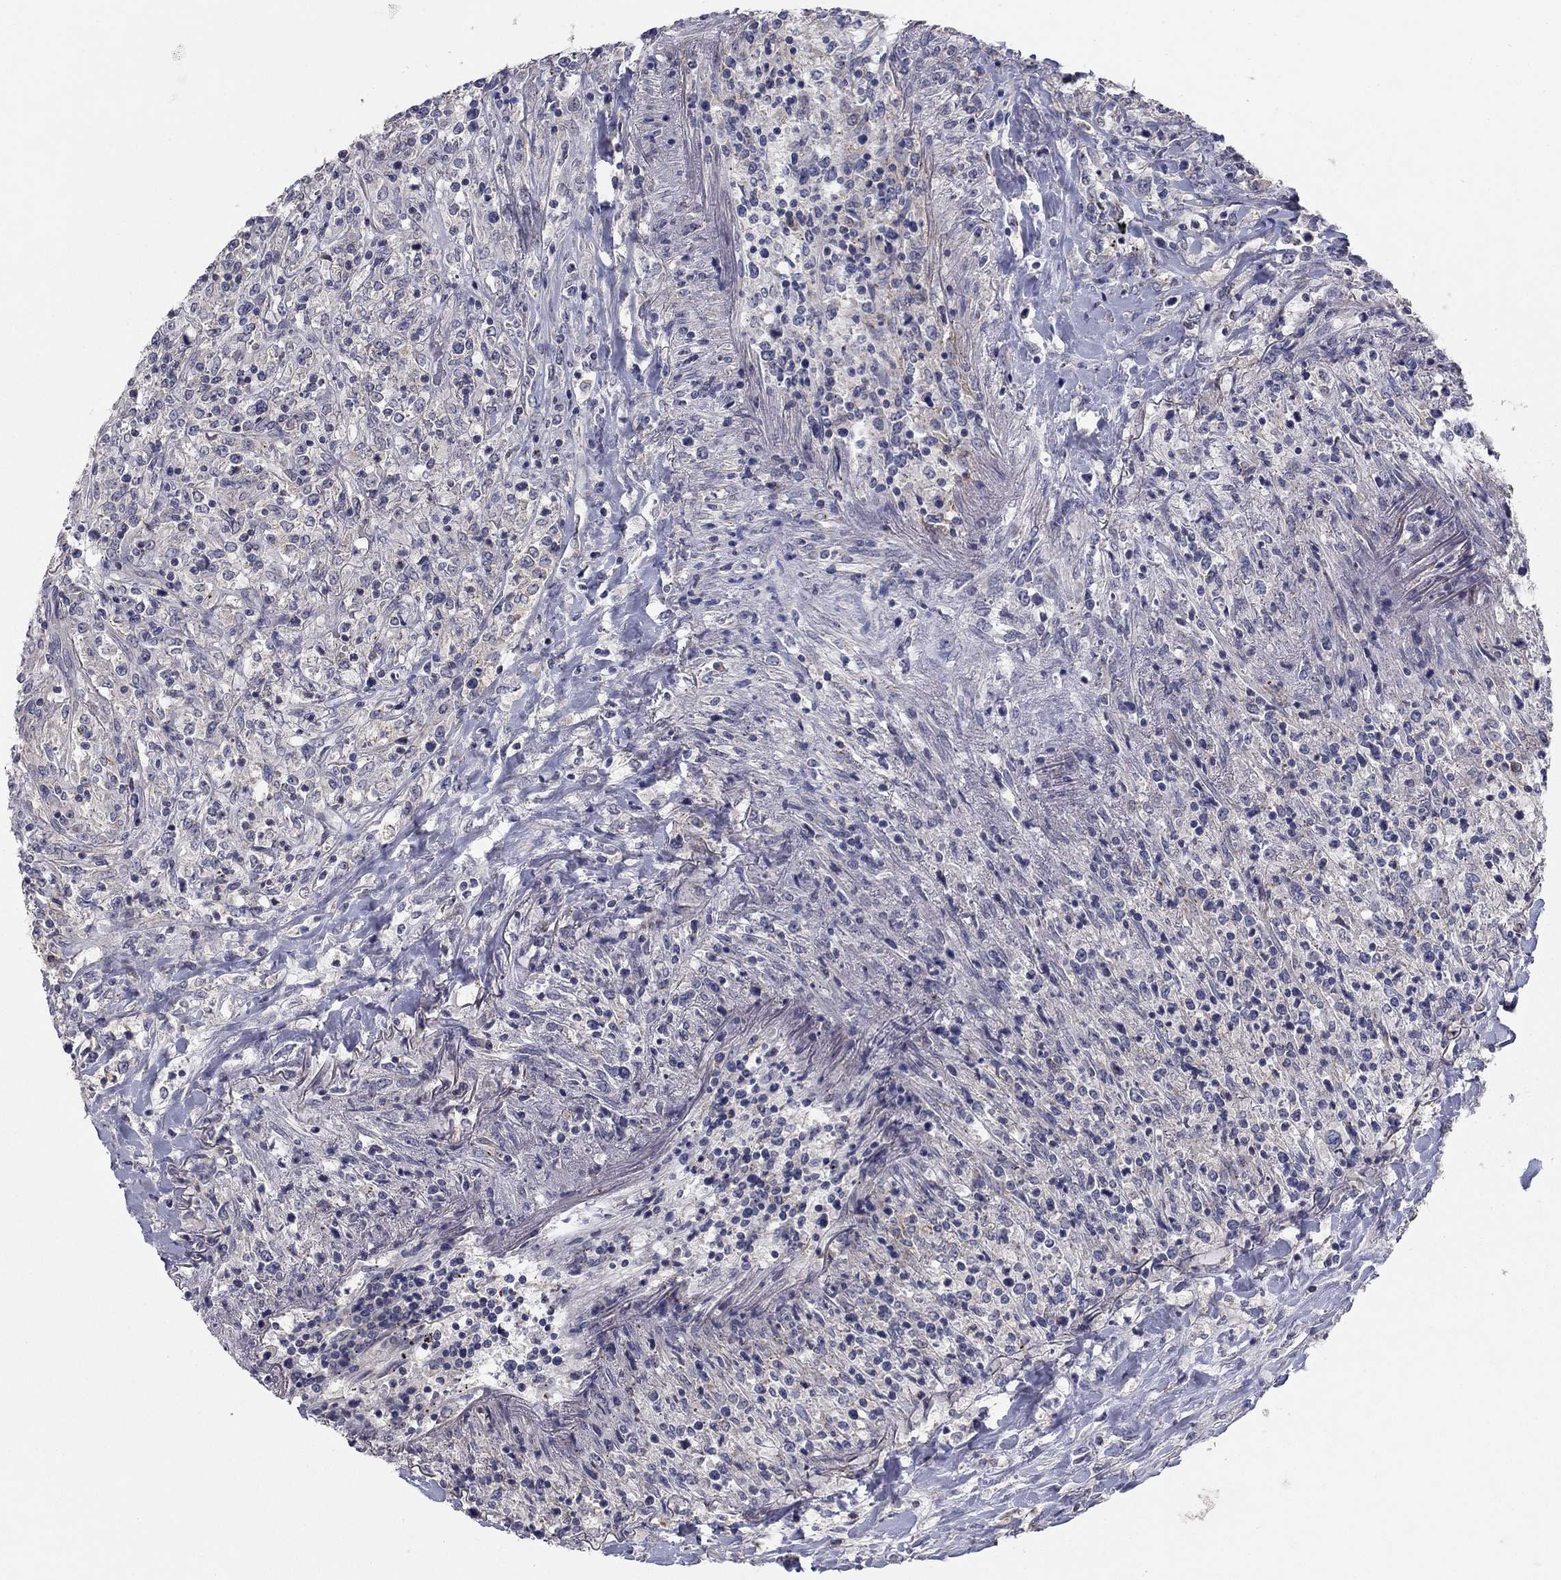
{"staining": {"intensity": "negative", "quantity": "none", "location": "none"}, "tissue": "lymphoma", "cell_type": "Tumor cells", "image_type": "cancer", "snomed": [{"axis": "morphology", "description": "Malignant lymphoma, non-Hodgkin's type, High grade"}, {"axis": "topography", "description": "Lung"}], "caption": "Lymphoma was stained to show a protein in brown. There is no significant positivity in tumor cells.", "gene": "SEPTIN3", "patient": {"sex": "male", "age": 79}}